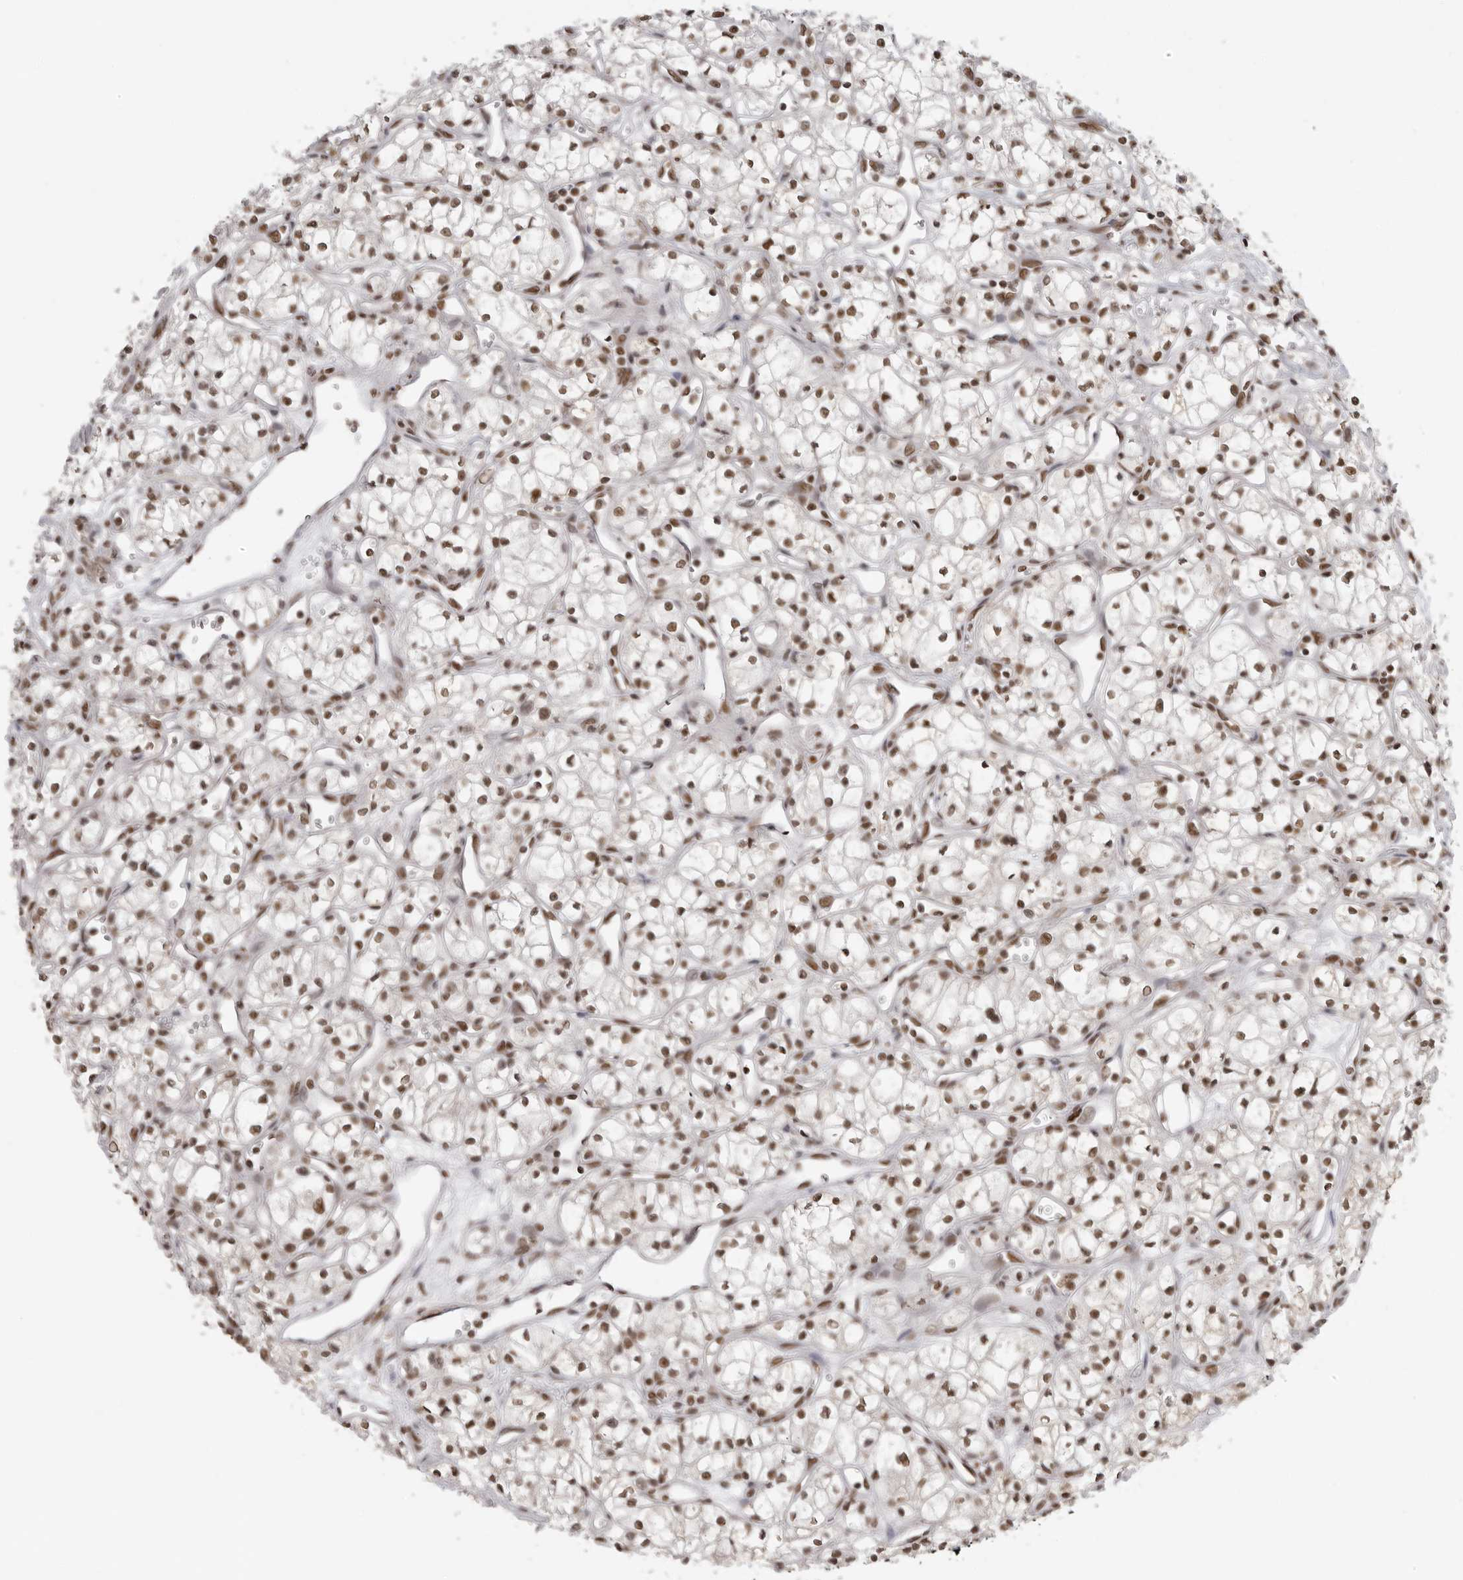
{"staining": {"intensity": "strong", "quantity": ">75%", "location": "nuclear"}, "tissue": "renal cancer", "cell_type": "Tumor cells", "image_type": "cancer", "snomed": [{"axis": "morphology", "description": "Adenocarcinoma, NOS"}, {"axis": "topography", "description": "Kidney"}], "caption": "Protein staining exhibits strong nuclear staining in about >75% of tumor cells in renal cancer.", "gene": "RPA2", "patient": {"sex": "male", "age": 59}}